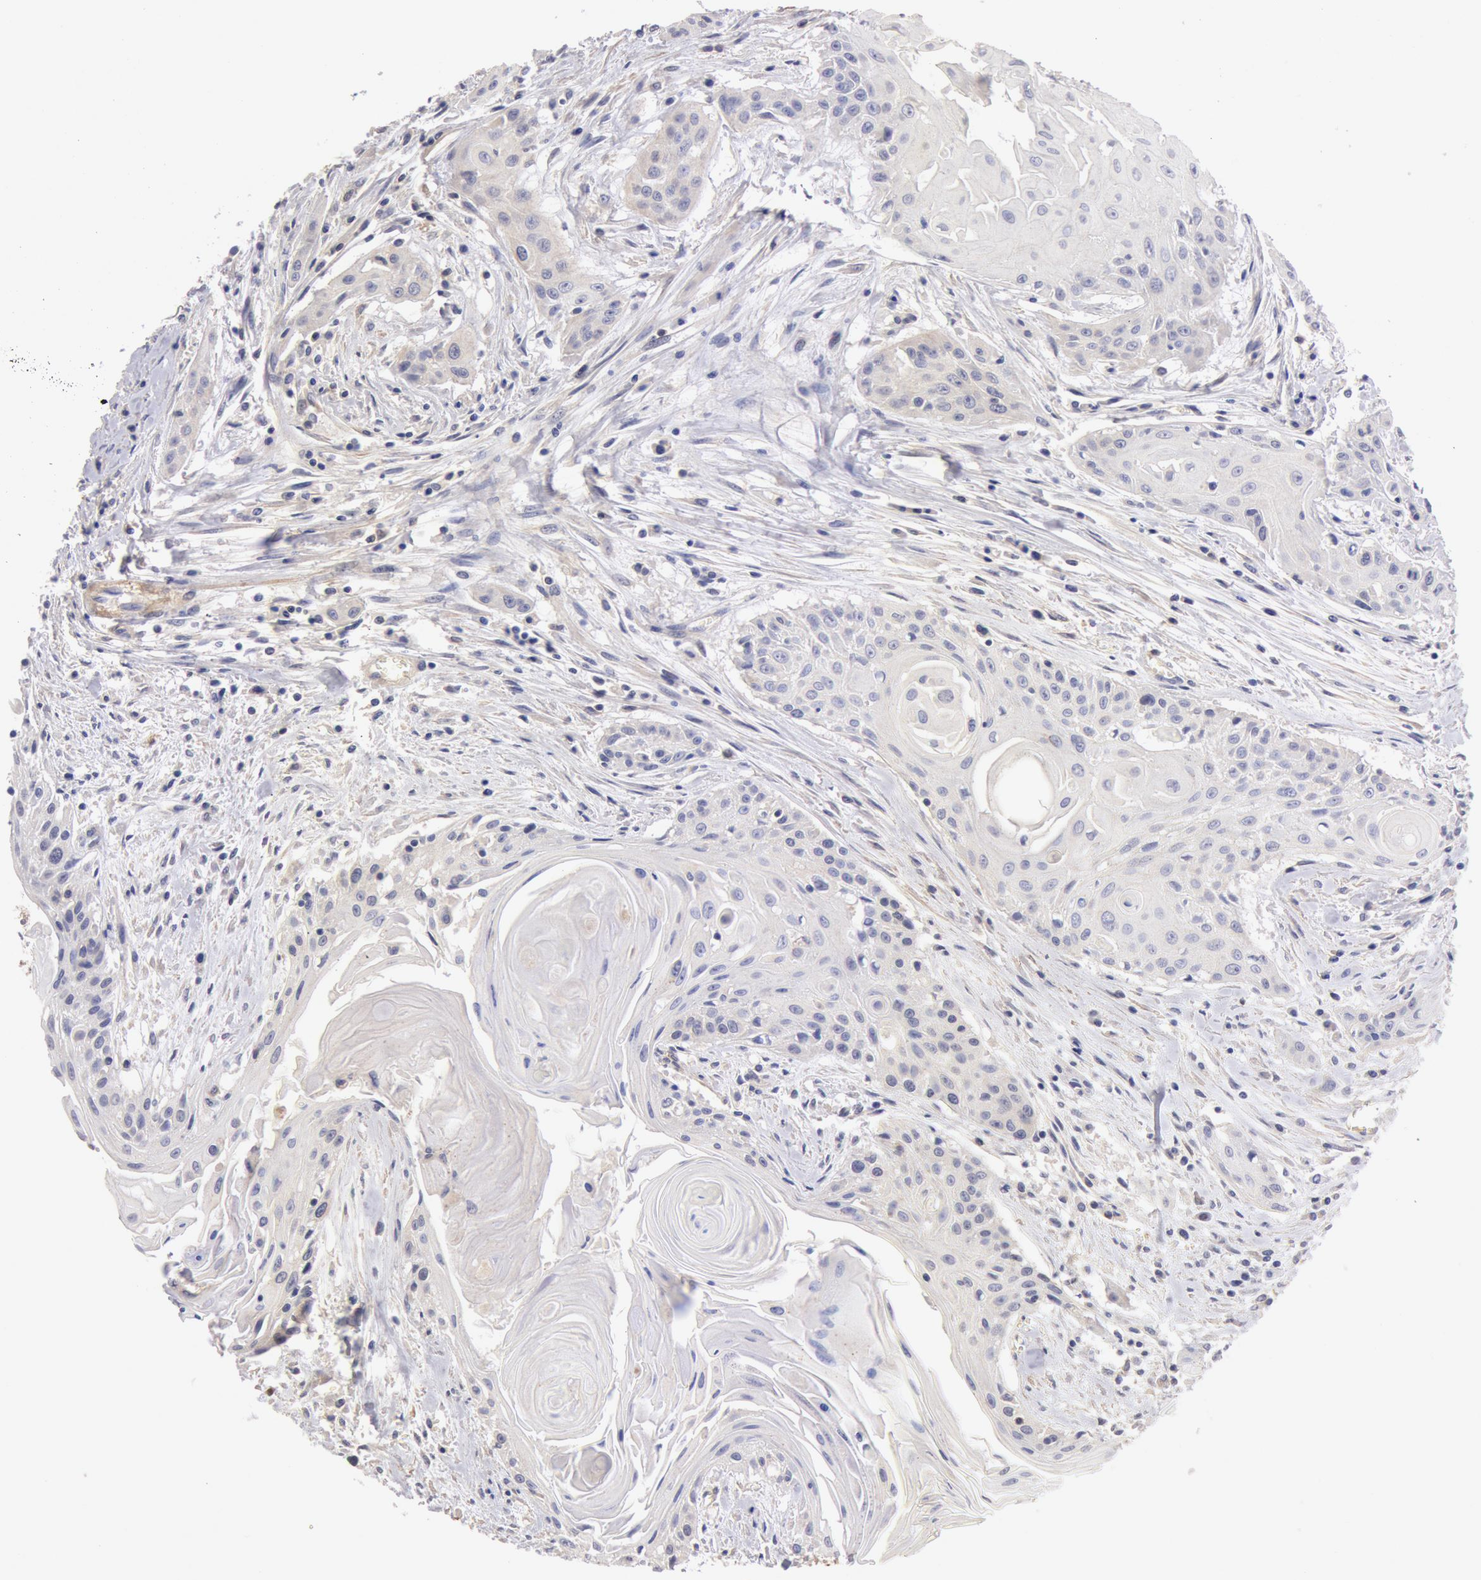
{"staining": {"intensity": "negative", "quantity": "none", "location": "none"}, "tissue": "head and neck cancer", "cell_type": "Tumor cells", "image_type": "cancer", "snomed": [{"axis": "morphology", "description": "Squamous cell carcinoma, NOS"}, {"axis": "morphology", "description": "Squamous cell carcinoma, metastatic, NOS"}, {"axis": "topography", "description": "Lymph node"}, {"axis": "topography", "description": "Salivary gland"}, {"axis": "topography", "description": "Head-Neck"}], "caption": "A histopathology image of squamous cell carcinoma (head and neck) stained for a protein demonstrates no brown staining in tumor cells.", "gene": "TMED8", "patient": {"sex": "female", "age": 74}}